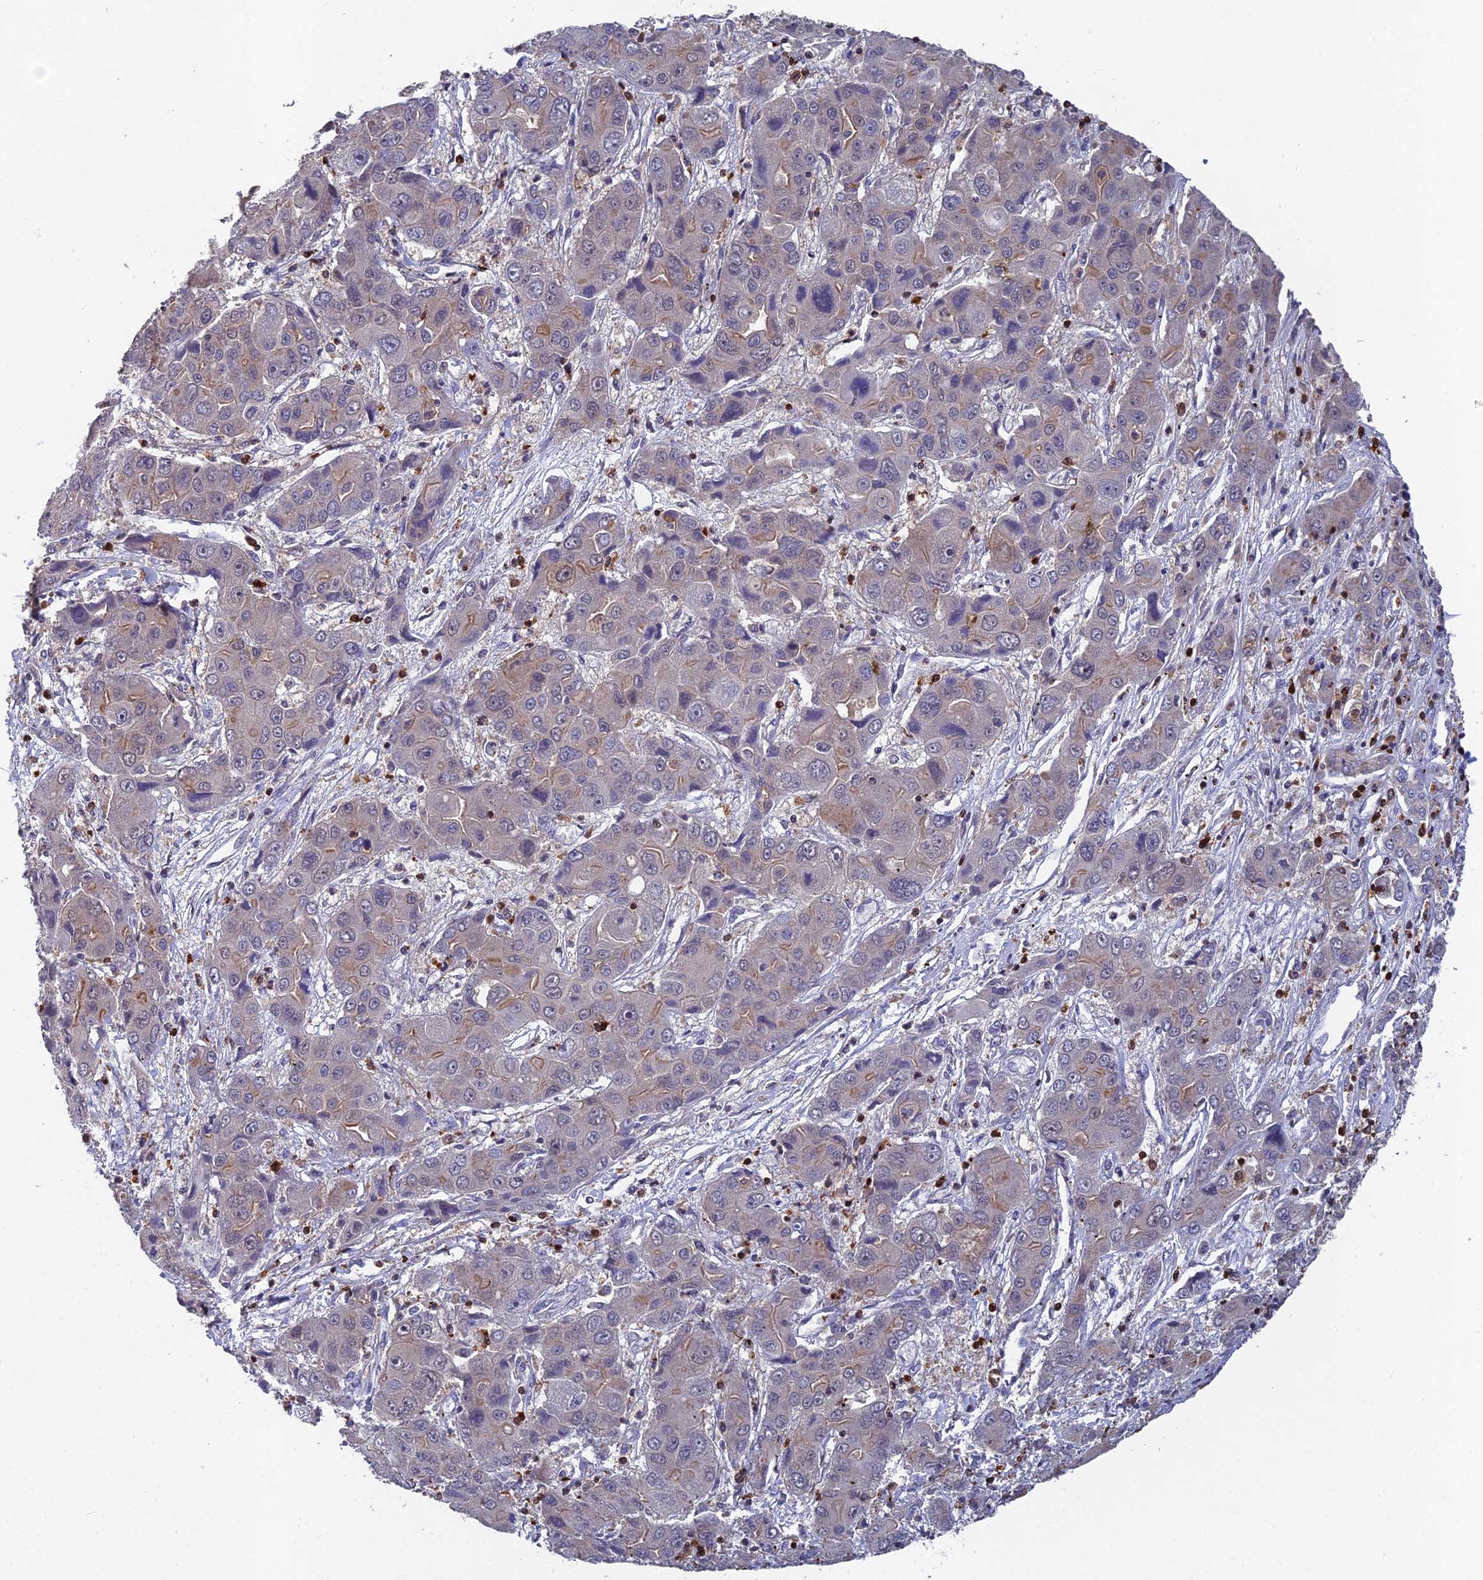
{"staining": {"intensity": "moderate", "quantity": "<25%", "location": "cytoplasmic/membranous"}, "tissue": "liver cancer", "cell_type": "Tumor cells", "image_type": "cancer", "snomed": [{"axis": "morphology", "description": "Cholangiocarcinoma"}, {"axis": "topography", "description": "Liver"}], "caption": "Human cholangiocarcinoma (liver) stained with a brown dye exhibits moderate cytoplasmic/membranous positive staining in approximately <25% of tumor cells.", "gene": "GALK2", "patient": {"sex": "male", "age": 67}}